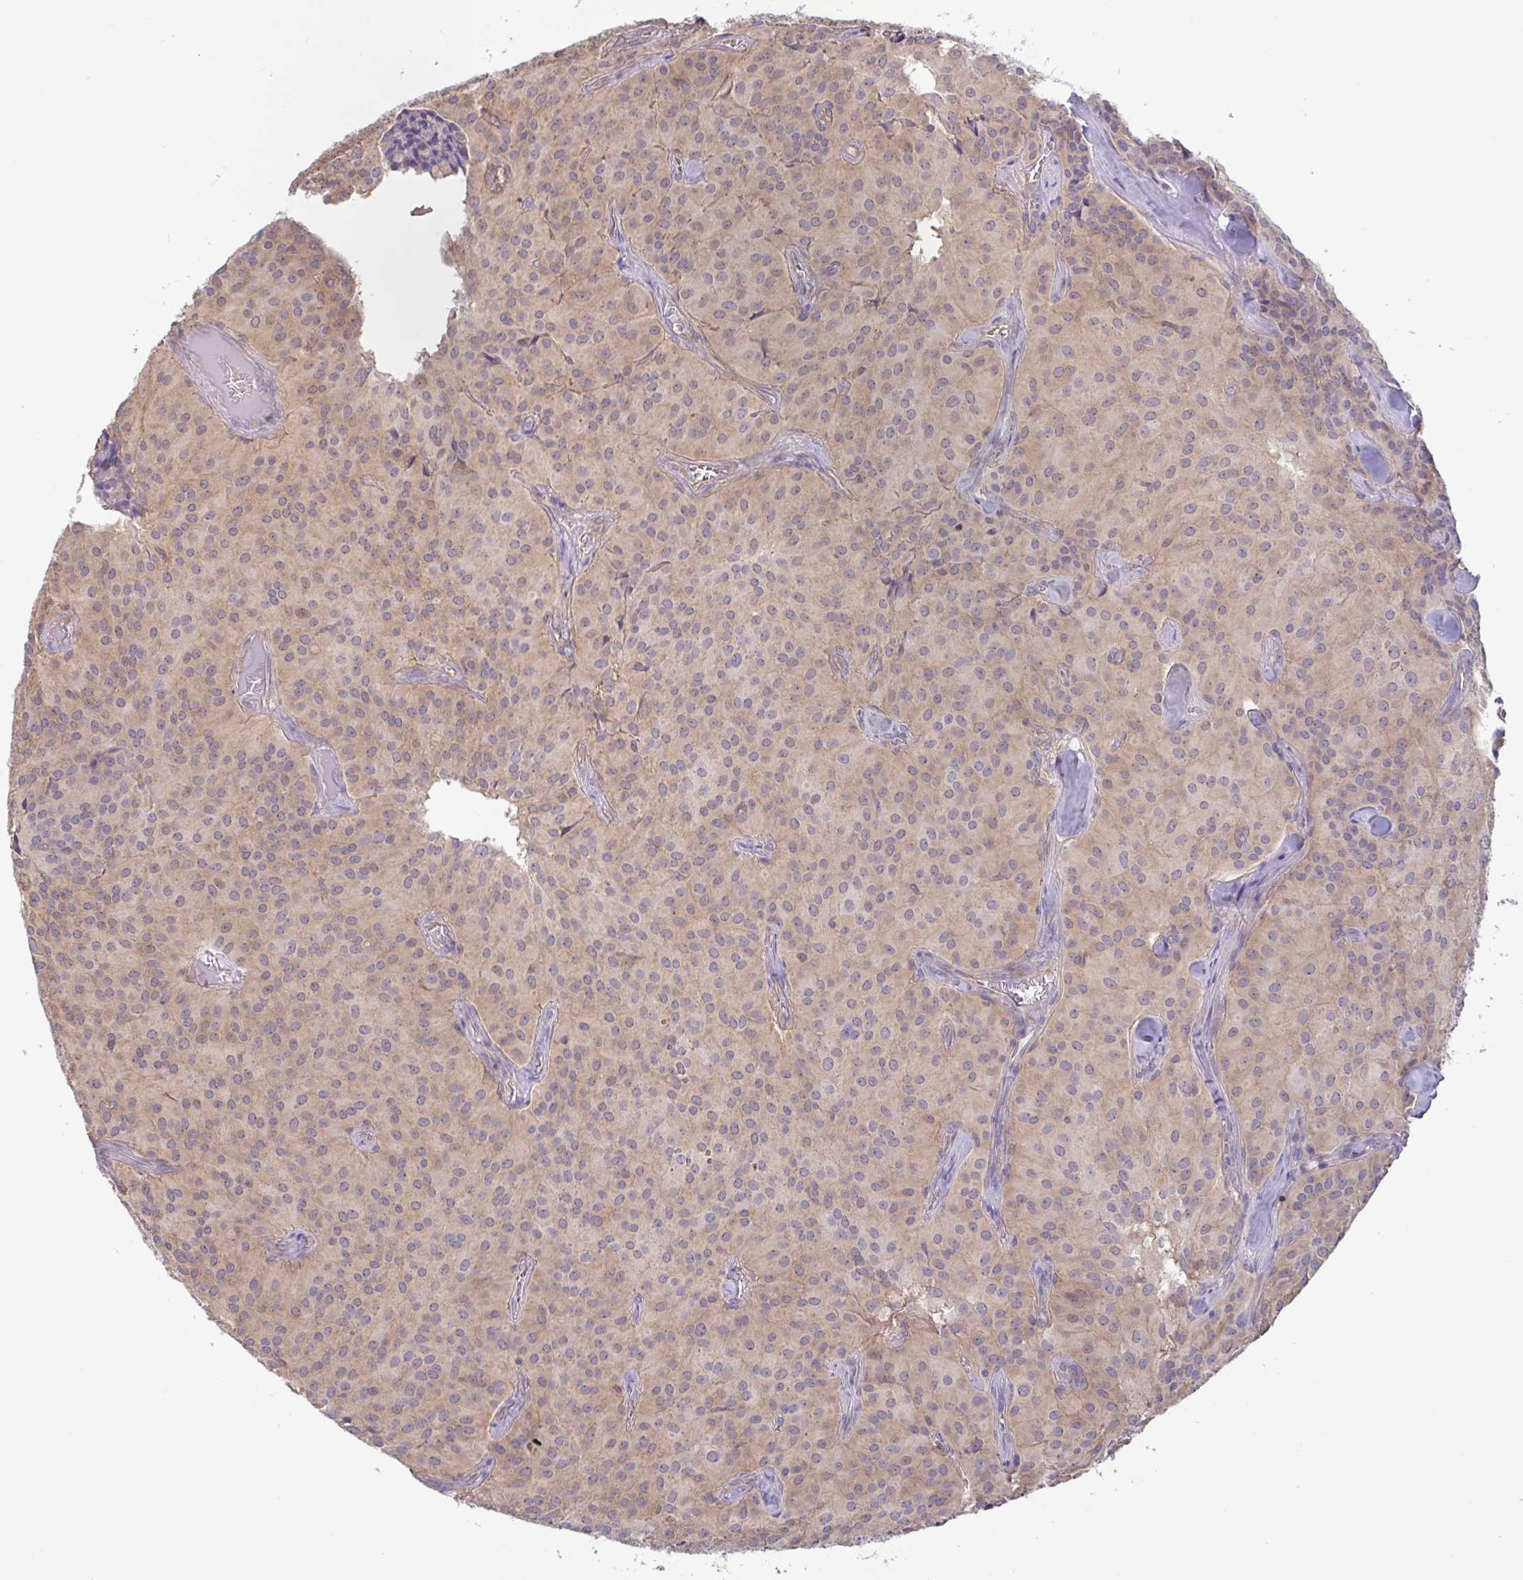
{"staining": {"intensity": "weak", "quantity": ">75%", "location": "cytoplasmic/membranous,nuclear"}, "tissue": "glioma", "cell_type": "Tumor cells", "image_type": "cancer", "snomed": [{"axis": "morphology", "description": "Glioma, malignant, Low grade"}, {"axis": "topography", "description": "Brain"}], "caption": "Protein staining by immunohistochemistry (IHC) exhibits weak cytoplasmic/membranous and nuclear staining in about >75% of tumor cells in glioma. The staining was performed using DAB, with brown indicating positive protein expression. Nuclei are stained blue with hematoxylin.", "gene": "PLCD4", "patient": {"sex": "male", "age": 42}}